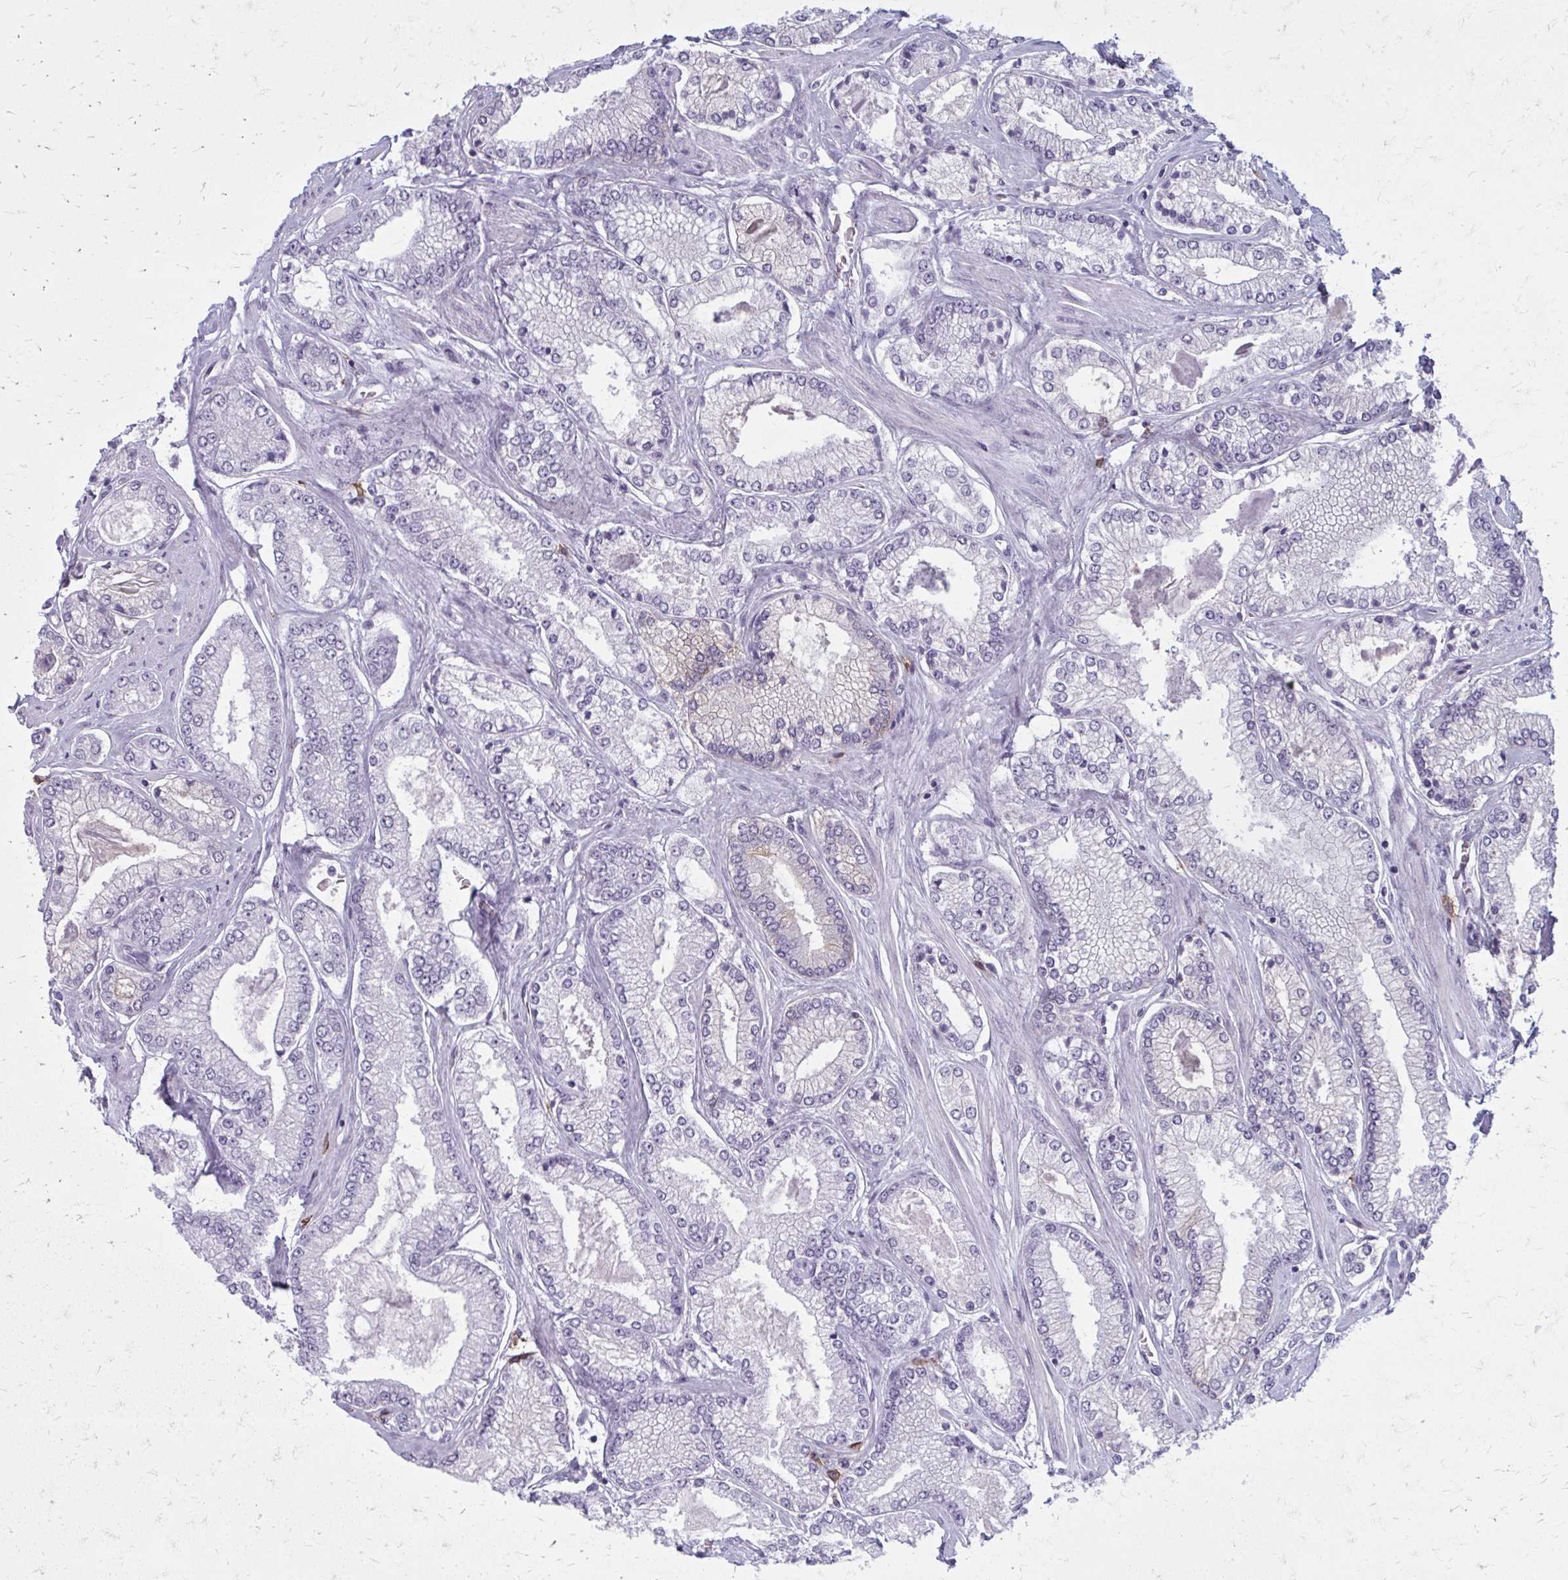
{"staining": {"intensity": "moderate", "quantity": "<25%", "location": "cytoplasmic/membranous"}, "tissue": "prostate cancer", "cell_type": "Tumor cells", "image_type": "cancer", "snomed": [{"axis": "morphology", "description": "Adenocarcinoma, Low grade"}, {"axis": "topography", "description": "Prostate"}], "caption": "Moderate cytoplasmic/membranous protein expression is appreciated in about <25% of tumor cells in prostate cancer (adenocarcinoma (low-grade)).", "gene": "CD38", "patient": {"sex": "male", "age": 67}}